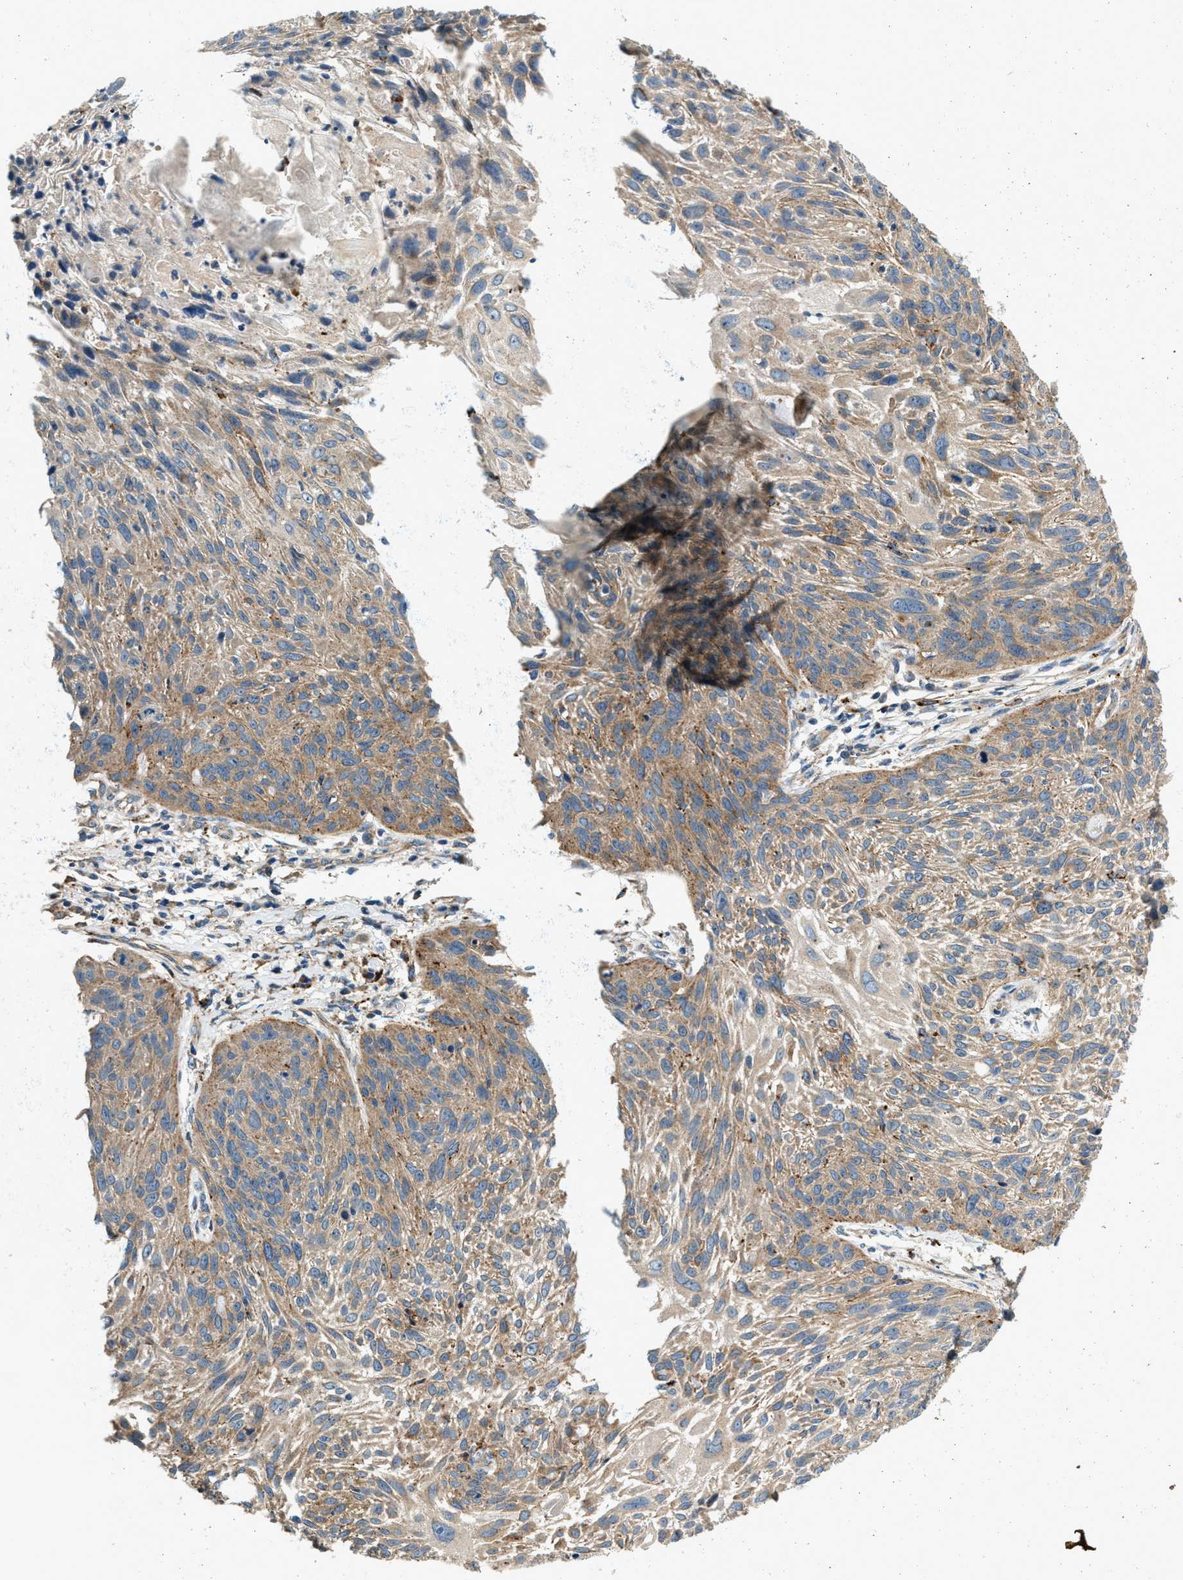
{"staining": {"intensity": "moderate", "quantity": ">75%", "location": "cytoplasmic/membranous"}, "tissue": "cervical cancer", "cell_type": "Tumor cells", "image_type": "cancer", "snomed": [{"axis": "morphology", "description": "Squamous cell carcinoma, NOS"}, {"axis": "topography", "description": "Cervix"}], "caption": "There is medium levels of moderate cytoplasmic/membranous staining in tumor cells of cervical squamous cell carcinoma, as demonstrated by immunohistochemical staining (brown color).", "gene": "DUSP10", "patient": {"sex": "female", "age": 51}}